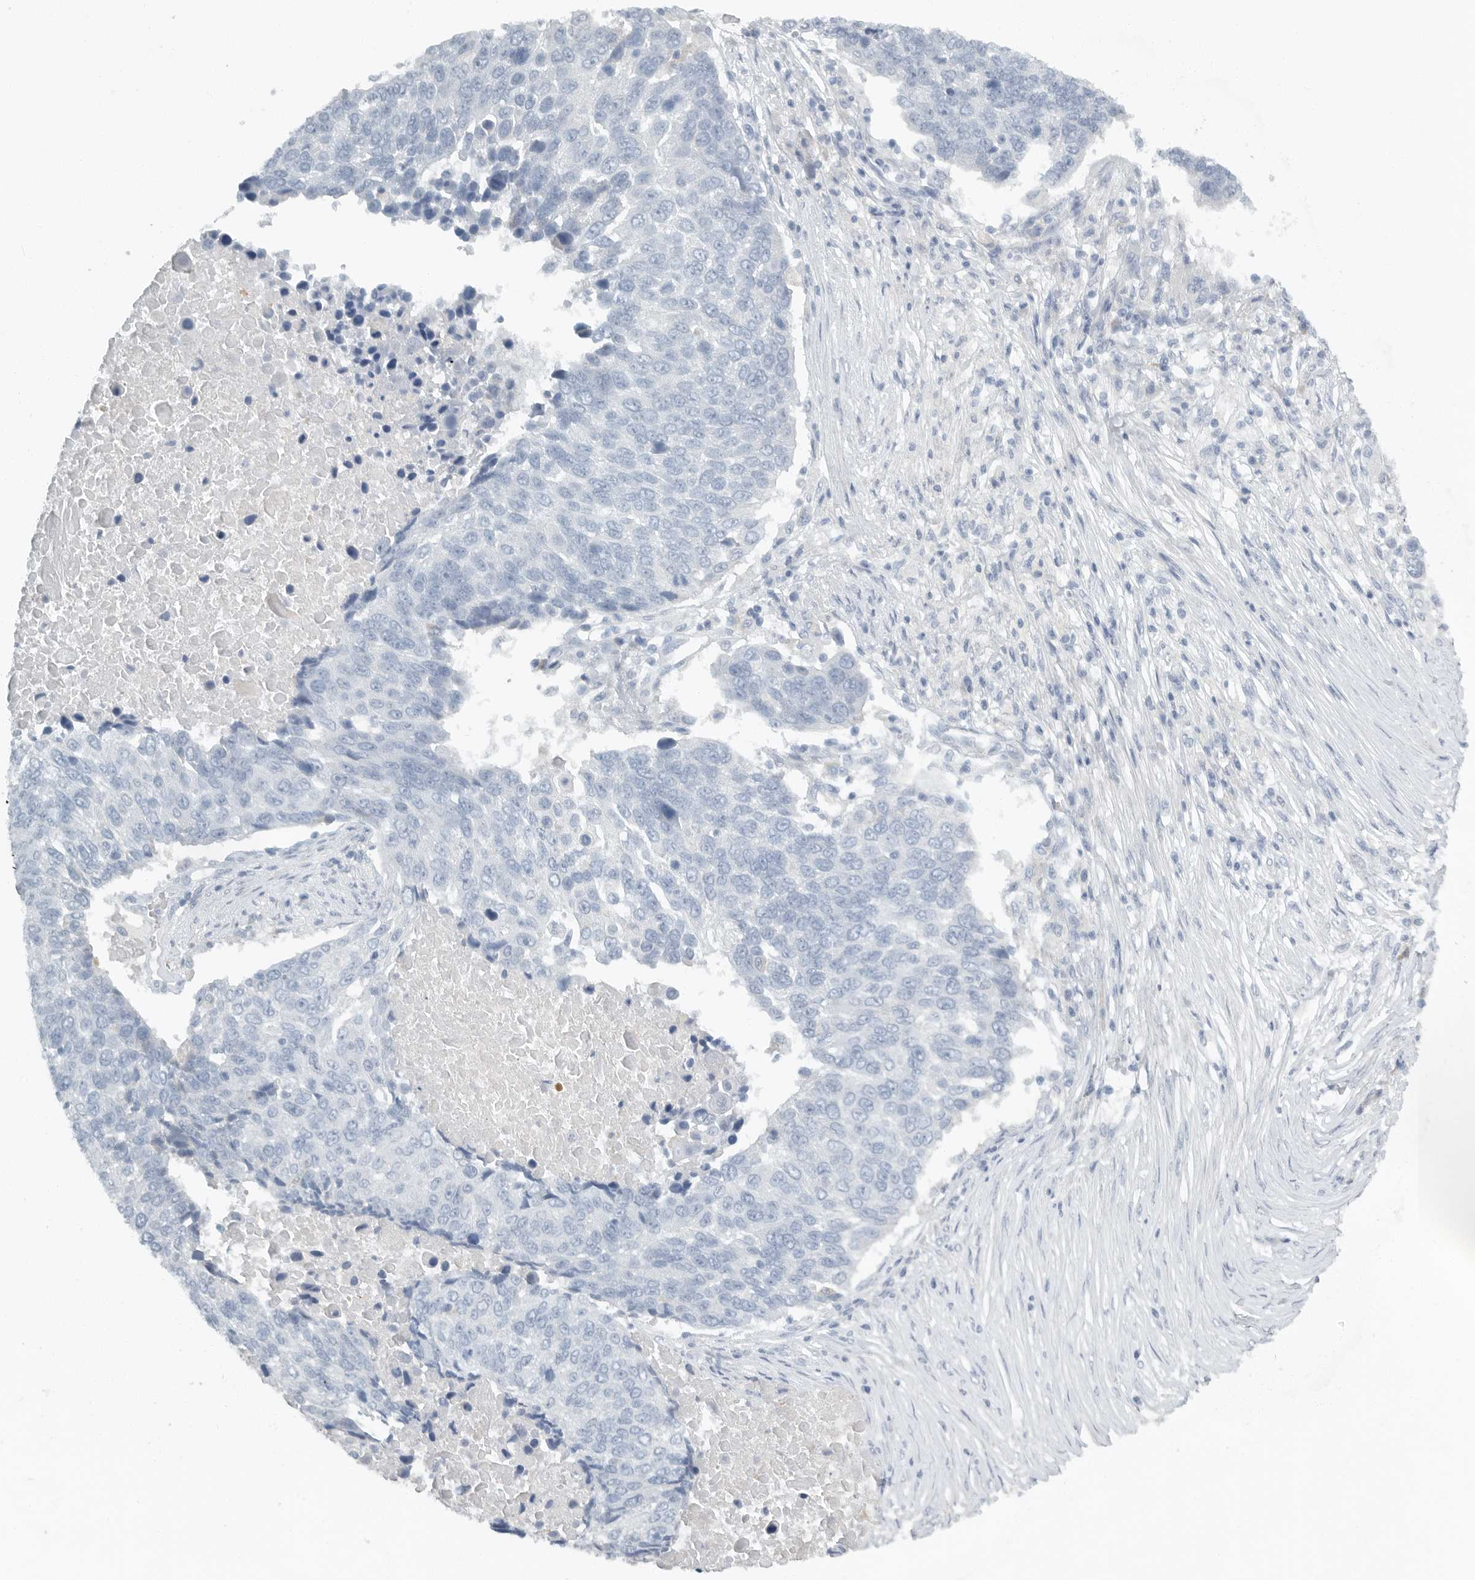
{"staining": {"intensity": "negative", "quantity": "none", "location": "none"}, "tissue": "lung cancer", "cell_type": "Tumor cells", "image_type": "cancer", "snomed": [{"axis": "morphology", "description": "Squamous cell carcinoma, NOS"}, {"axis": "topography", "description": "Lung"}], "caption": "DAB (3,3'-diaminobenzidine) immunohistochemical staining of lung cancer displays no significant staining in tumor cells. (Brightfield microscopy of DAB (3,3'-diaminobenzidine) immunohistochemistry (IHC) at high magnification).", "gene": "PAM", "patient": {"sex": "male", "age": 66}}